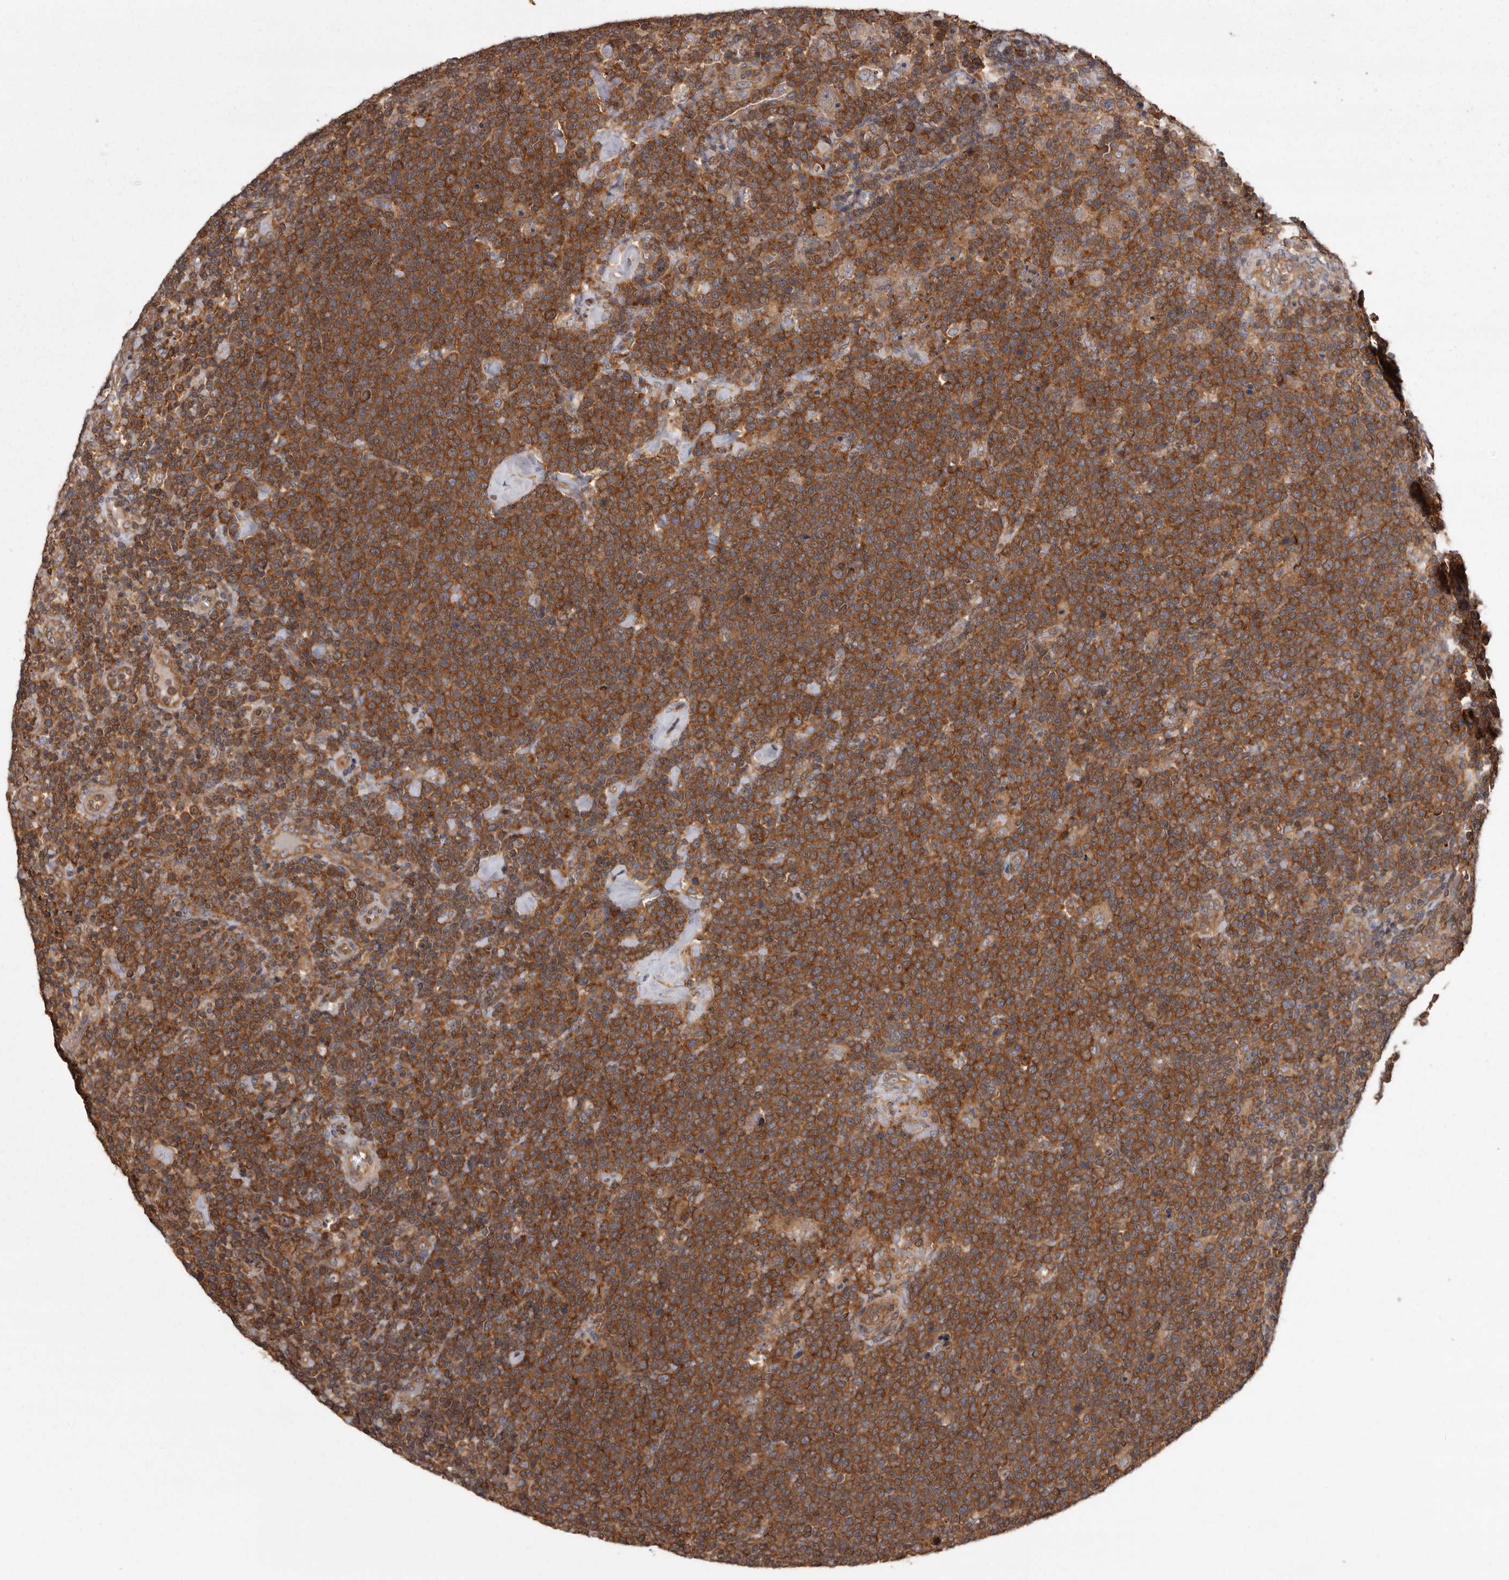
{"staining": {"intensity": "strong", "quantity": ">75%", "location": "cytoplasmic/membranous"}, "tissue": "lymphoma", "cell_type": "Tumor cells", "image_type": "cancer", "snomed": [{"axis": "morphology", "description": "Malignant lymphoma, non-Hodgkin's type, High grade"}, {"axis": "topography", "description": "Lymph node"}], "caption": "Immunohistochemical staining of human lymphoma demonstrates high levels of strong cytoplasmic/membranous expression in approximately >75% of tumor cells.", "gene": "DARS1", "patient": {"sex": "male", "age": 61}}